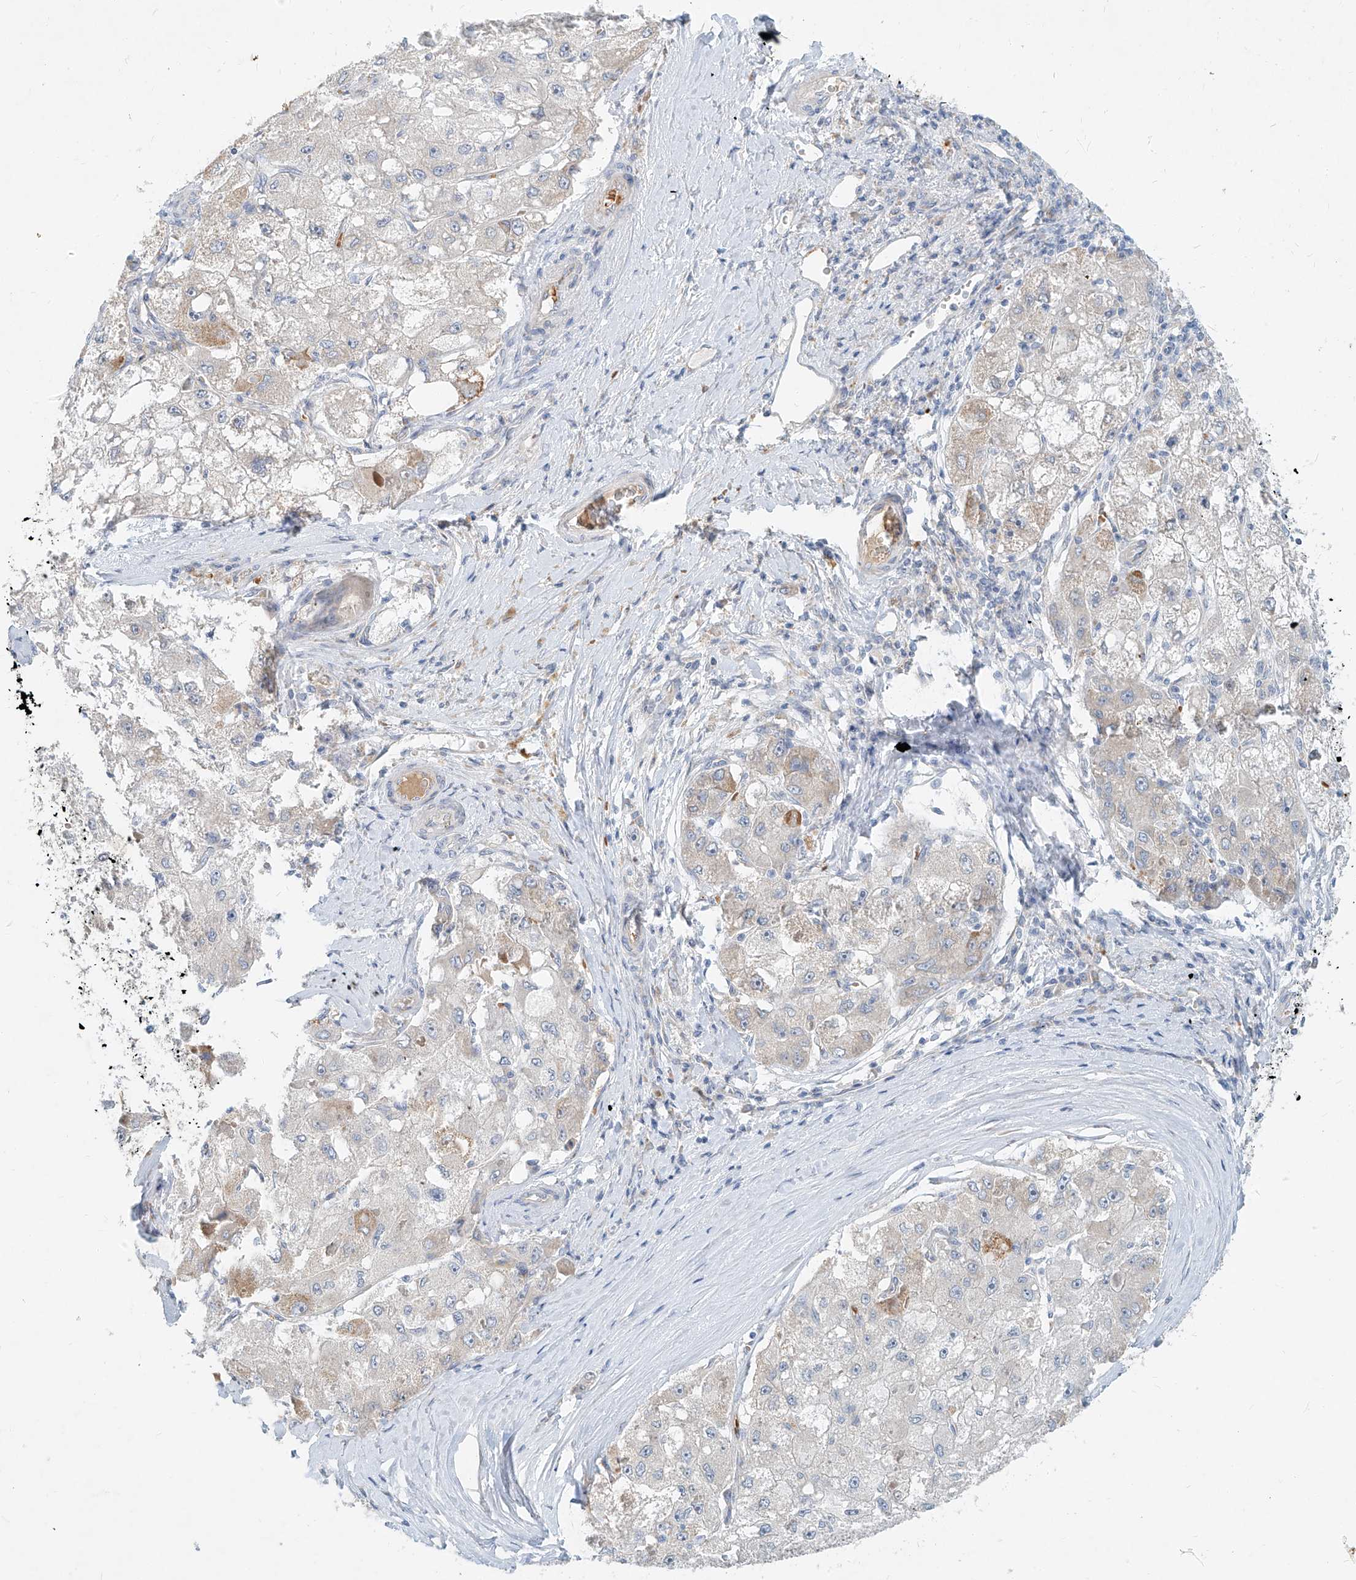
{"staining": {"intensity": "weak", "quantity": "<25%", "location": "cytoplasmic/membranous"}, "tissue": "liver cancer", "cell_type": "Tumor cells", "image_type": "cancer", "snomed": [{"axis": "morphology", "description": "Carcinoma, Hepatocellular, NOS"}, {"axis": "topography", "description": "Liver"}], "caption": "Micrograph shows no significant protein staining in tumor cells of liver hepatocellular carcinoma.", "gene": "SYTL3", "patient": {"sex": "male", "age": 80}}